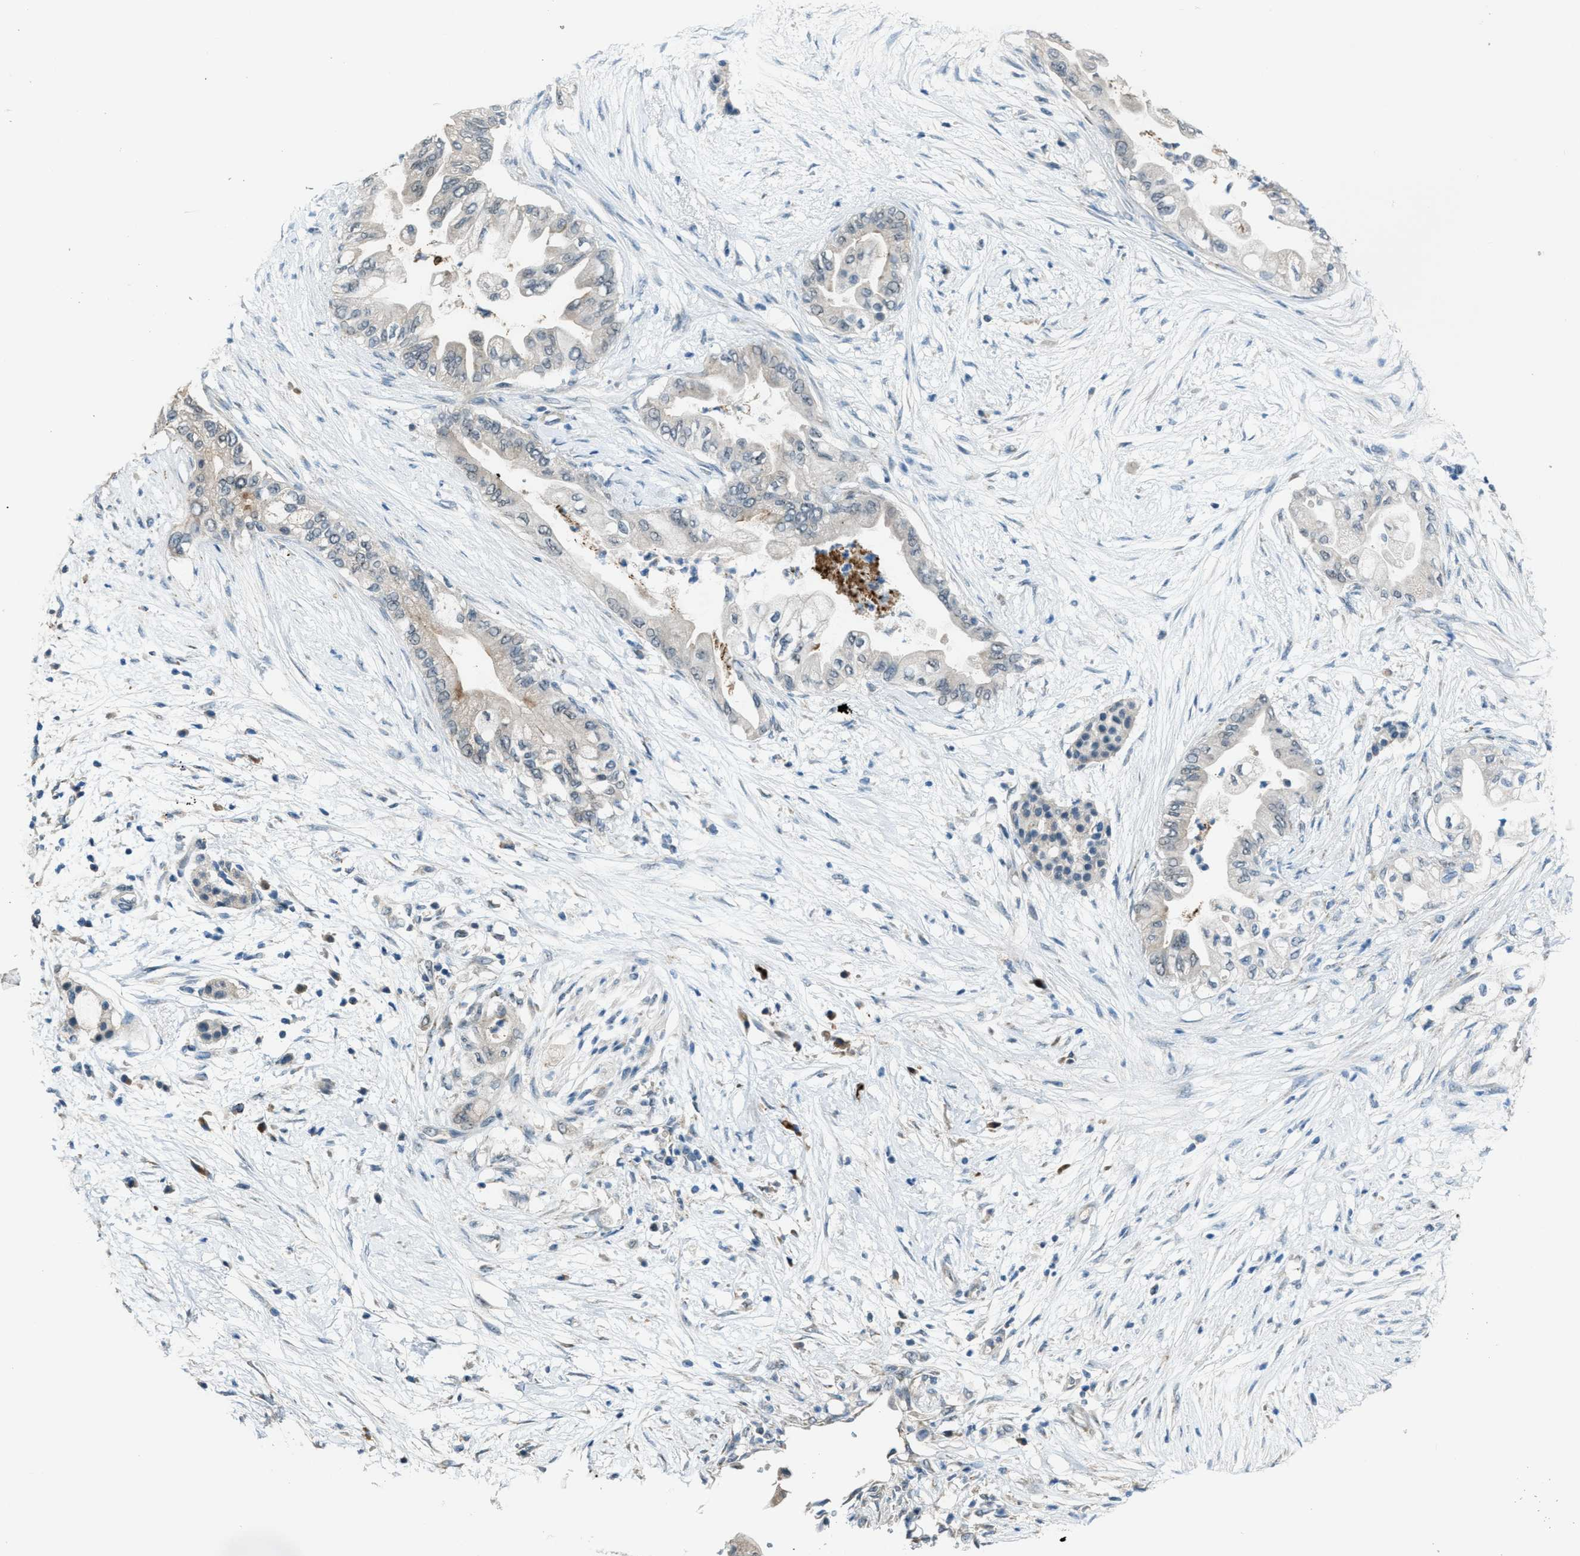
{"staining": {"intensity": "weak", "quantity": "<25%", "location": "cytoplasmic/membranous"}, "tissue": "pancreatic cancer", "cell_type": "Tumor cells", "image_type": "cancer", "snomed": [{"axis": "morphology", "description": "Normal tissue, NOS"}, {"axis": "morphology", "description": "Adenocarcinoma, NOS"}, {"axis": "topography", "description": "Pancreas"}, {"axis": "topography", "description": "Duodenum"}], "caption": "This photomicrograph is of pancreatic adenocarcinoma stained with immunohistochemistry (IHC) to label a protein in brown with the nuclei are counter-stained blue. There is no staining in tumor cells.", "gene": "CDON", "patient": {"sex": "female", "age": 60}}